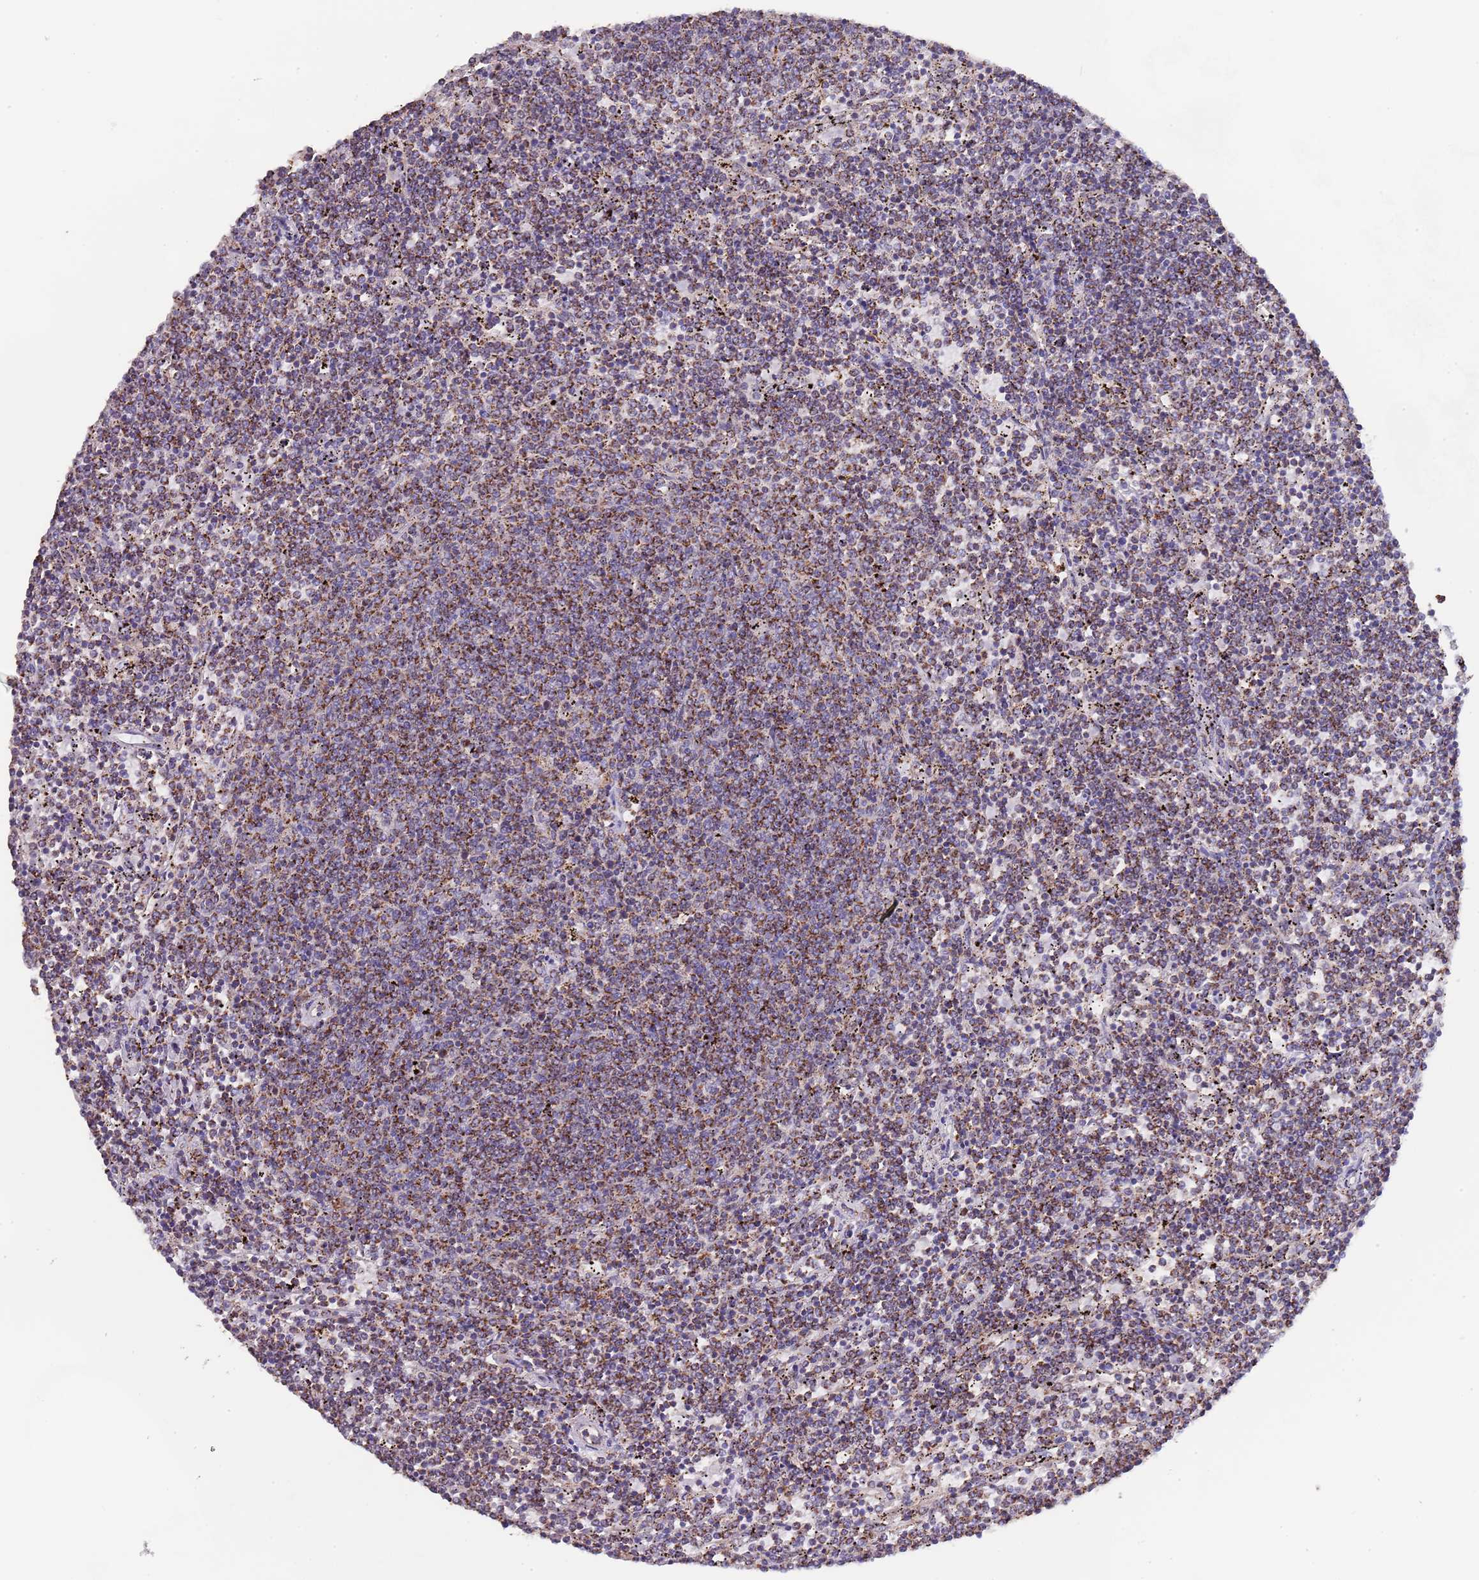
{"staining": {"intensity": "strong", "quantity": "25%-75%", "location": "cytoplasmic/membranous"}, "tissue": "lymphoma", "cell_type": "Tumor cells", "image_type": "cancer", "snomed": [{"axis": "morphology", "description": "Malignant lymphoma, non-Hodgkin's type, Low grade"}, {"axis": "topography", "description": "Spleen"}], "caption": "Immunohistochemistry of lymphoma reveals high levels of strong cytoplasmic/membranous positivity in approximately 25%-75% of tumor cells. (DAB (3,3'-diaminobenzidine) IHC, brown staining for protein, blue staining for nuclei).", "gene": "PGP", "patient": {"sex": "female", "age": 50}}